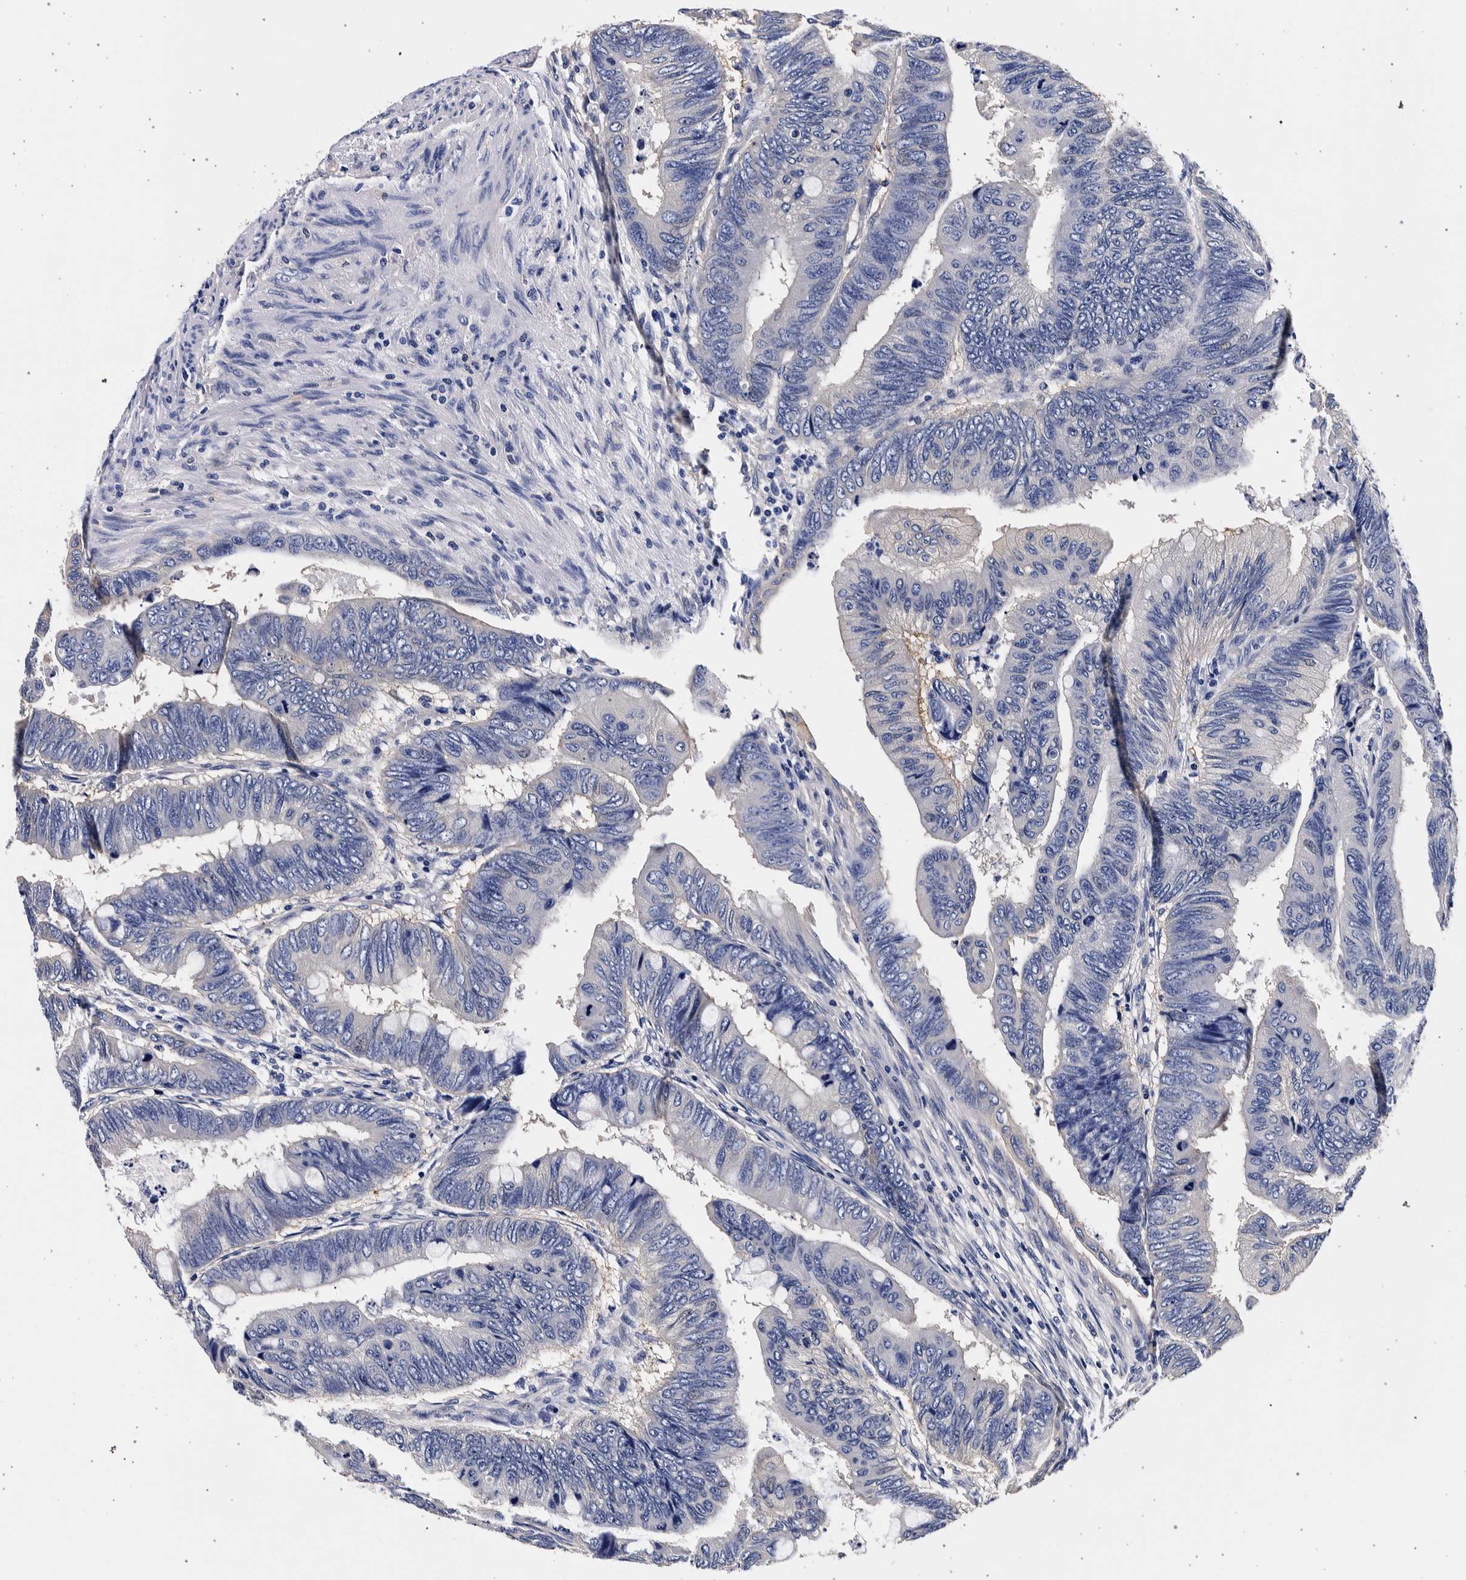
{"staining": {"intensity": "negative", "quantity": "none", "location": "none"}, "tissue": "colorectal cancer", "cell_type": "Tumor cells", "image_type": "cancer", "snomed": [{"axis": "morphology", "description": "Normal tissue, NOS"}, {"axis": "morphology", "description": "Adenocarcinoma, NOS"}, {"axis": "topography", "description": "Rectum"}, {"axis": "topography", "description": "Peripheral nerve tissue"}], "caption": "Protein analysis of colorectal cancer demonstrates no significant expression in tumor cells.", "gene": "NIBAN2", "patient": {"sex": "male", "age": 92}}